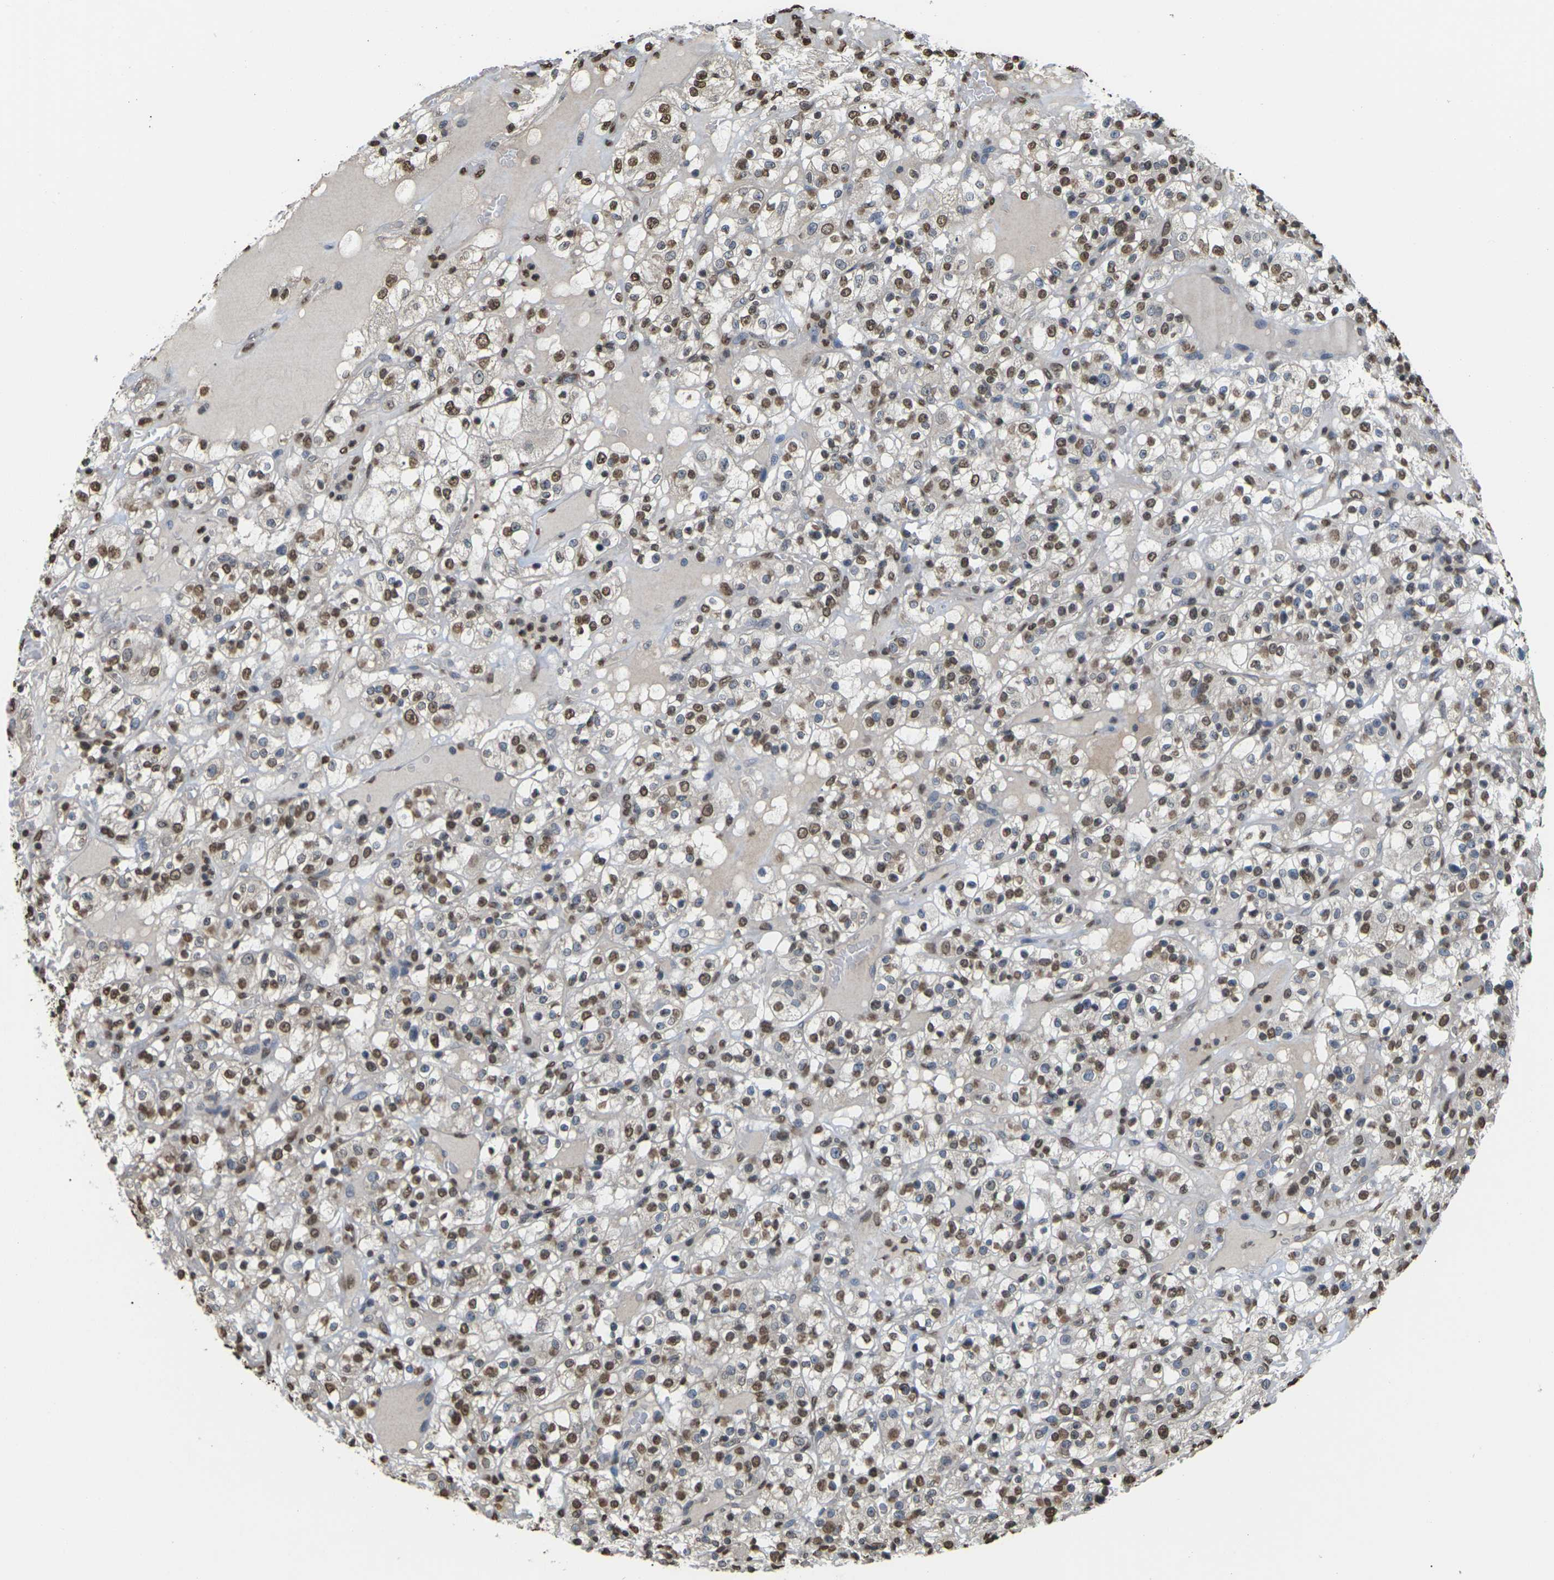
{"staining": {"intensity": "moderate", "quantity": ">75%", "location": "nuclear"}, "tissue": "renal cancer", "cell_type": "Tumor cells", "image_type": "cancer", "snomed": [{"axis": "morphology", "description": "Normal tissue, NOS"}, {"axis": "morphology", "description": "Adenocarcinoma, NOS"}, {"axis": "topography", "description": "Kidney"}], "caption": "This micrograph demonstrates immunohistochemistry staining of renal adenocarcinoma, with medium moderate nuclear staining in about >75% of tumor cells.", "gene": "EMSY", "patient": {"sex": "female", "age": 72}}